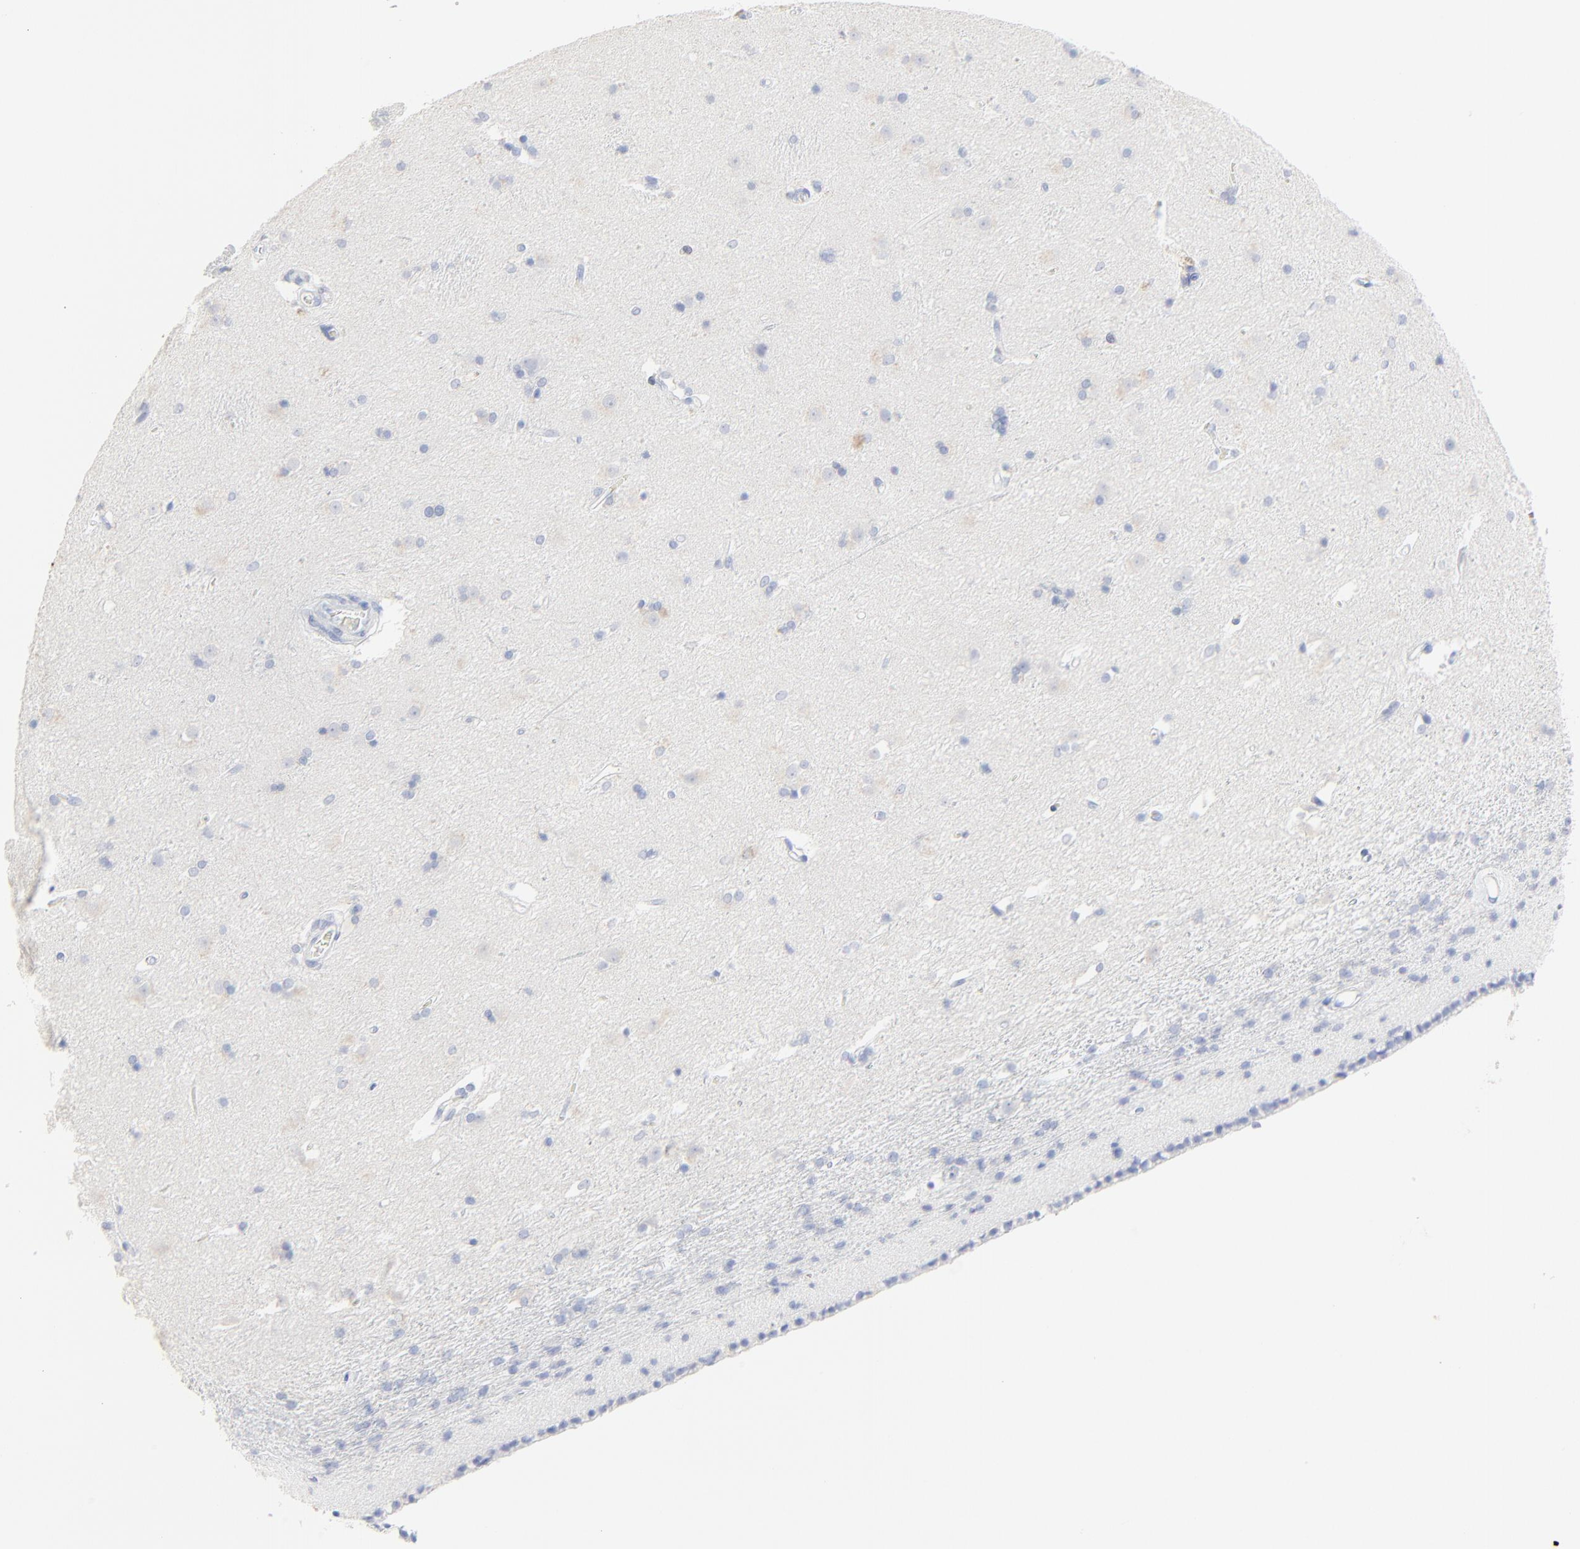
{"staining": {"intensity": "negative", "quantity": "none", "location": "none"}, "tissue": "caudate", "cell_type": "Glial cells", "image_type": "normal", "snomed": [{"axis": "morphology", "description": "Normal tissue, NOS"}, {"axis": "topography", "description": "Lateral ventricle wall"}], "caption": "High power microscopy histopathology image of an immunohistochemistry (IHC) histopathology image of normal caudate, revealing no significant expression in glial cells. The staining is performed using DAB brown chromogen with nuclei counter-stained in using hematoxylin.", "gene": "LCN2", "patient": {"sex": "female", "age": 19}}